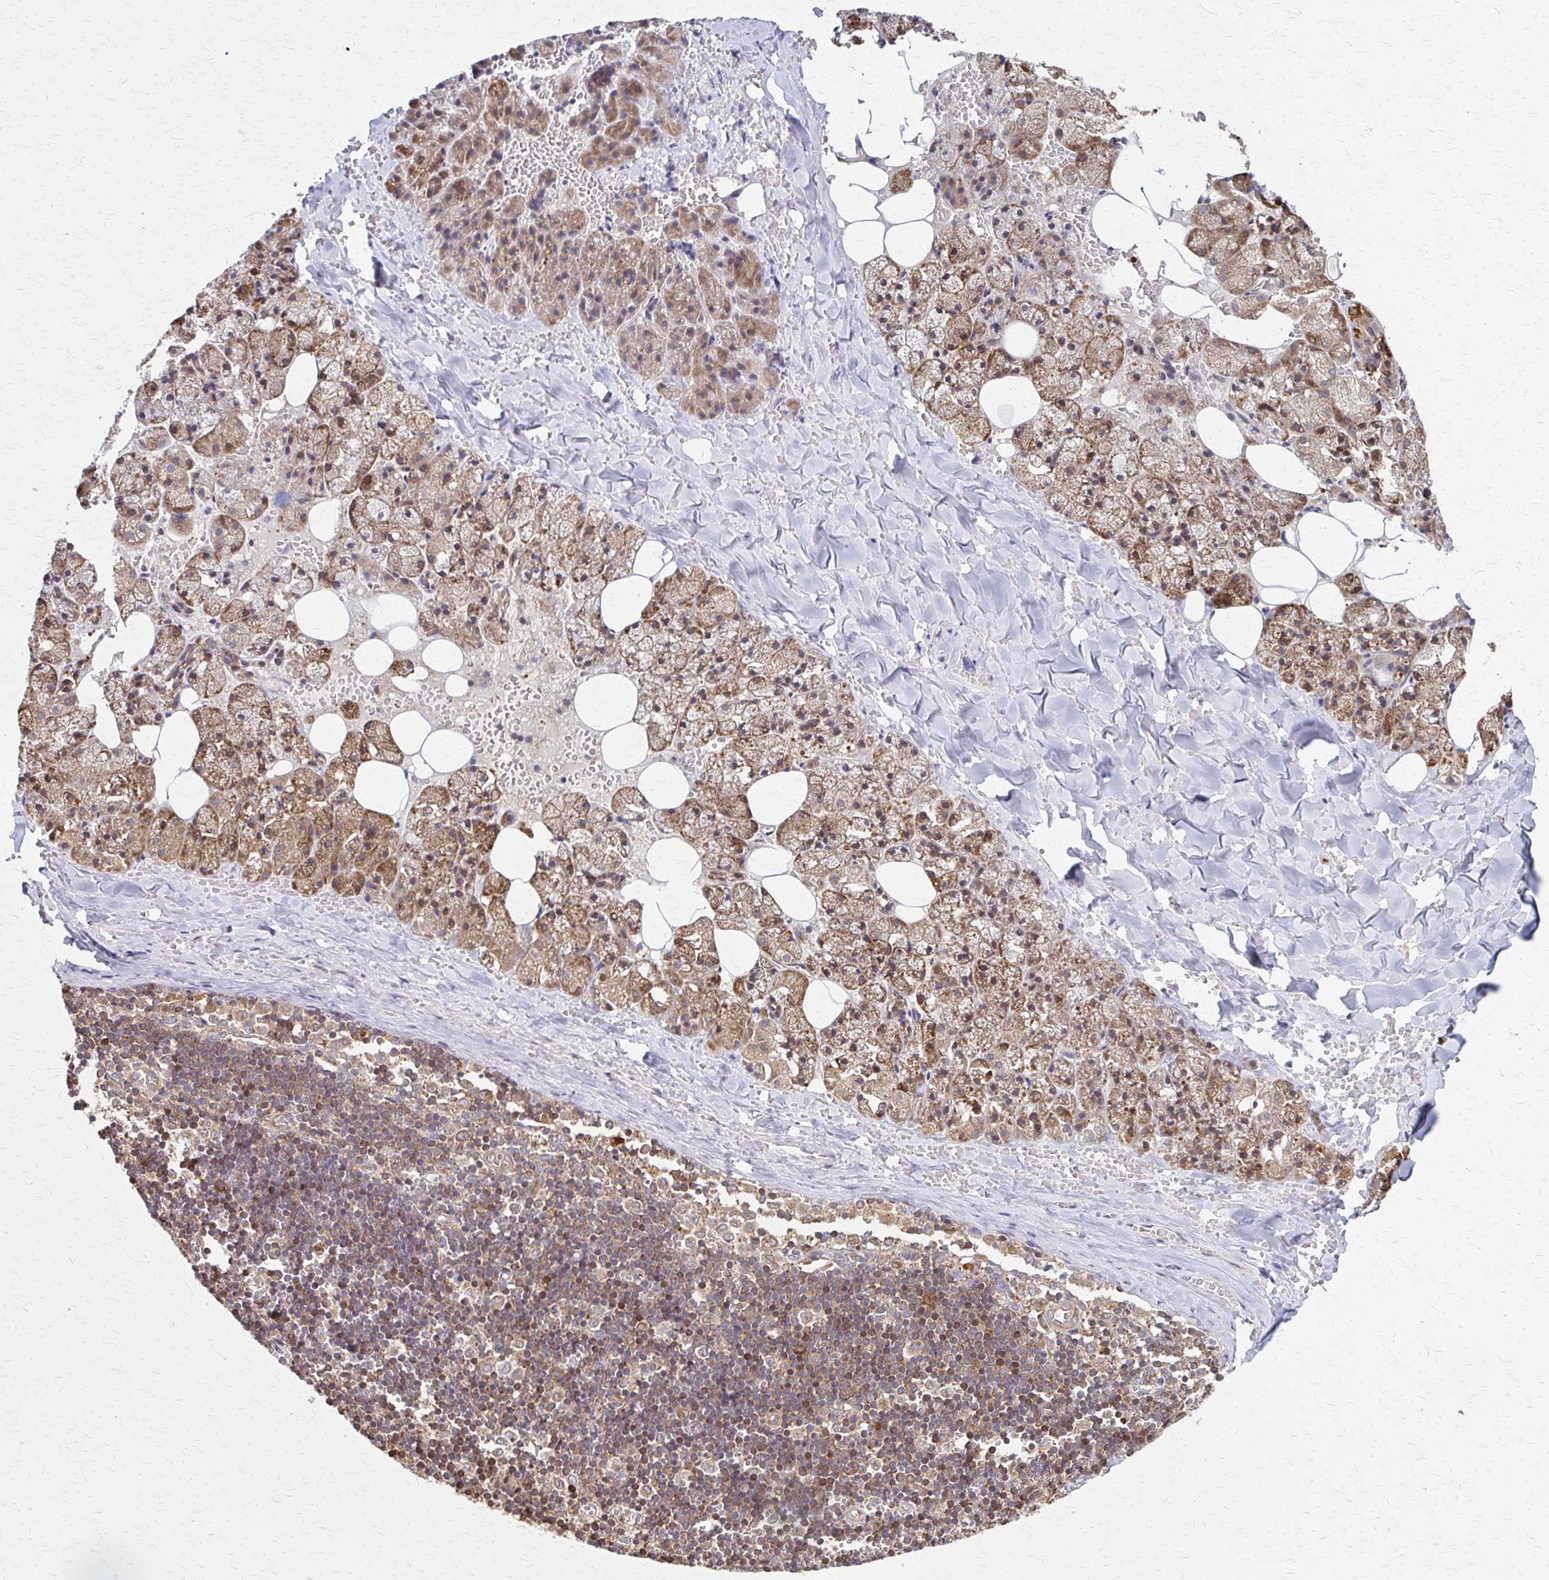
{"staining": {"intensity": "moderate", "quantity": "25%-75%", "location": "cytoplasmic/membranous"}, "tissue": "salivary gland", "cell_type": "Glandular cells", "image_type": "normal", "snomed": [{"axis": "morphology", "description": "Normal tissue, NOS"}, {"axis": "topography", "description": "Salivary gland"}, {"axis": "topography", "description": "Peripheral nerve tissue"}], "caption": "This is a histology image of IHC staining of benign salivary gland, which shows moderate staining in the cytoplasmic/membranous of glandular cells.", "gene": "EEF2", "patient": {"sex": "male", "age": 38}}